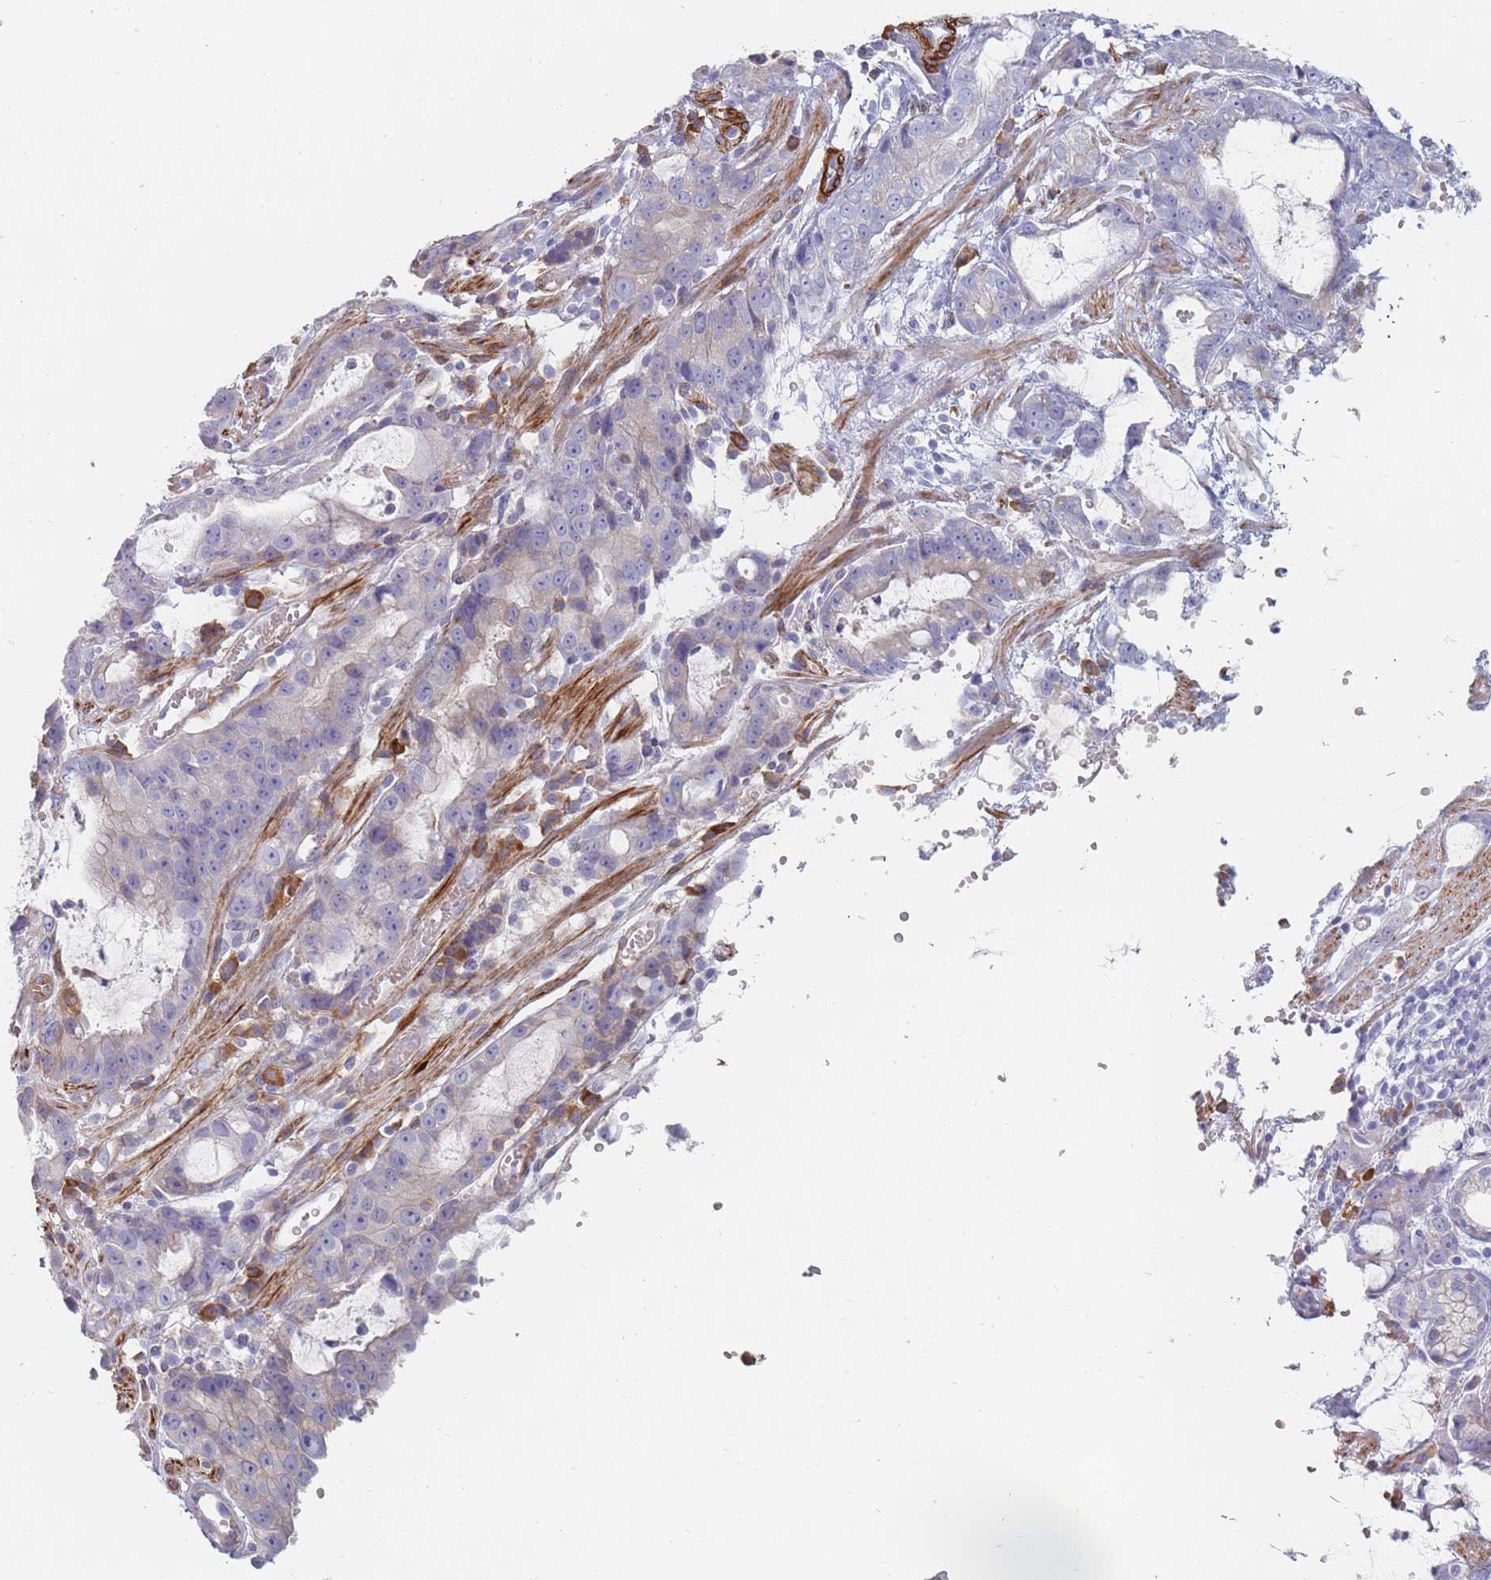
{"staining": {"intensity": "moderate", "quantity": "<25%", "location": "cytoplasmic/membranous"}, "tissue": "stomach cancer", "cell_type": "Tumor cells", "image_type": "cancer", "snomed": [{"axis": "morphology", "description": "Adenocarcinoma, NOS"}, {"axis": "topography", "description": "Stomach"}], "caption": "Stomach cancer tissue demonstrates moderate cytoplasmic/membranous staining in approximately <25% of tumor cells, visualized by immunohistochemistry.", "gene": "ERBIN", "patient": {"sex": "male", "age": 55}}